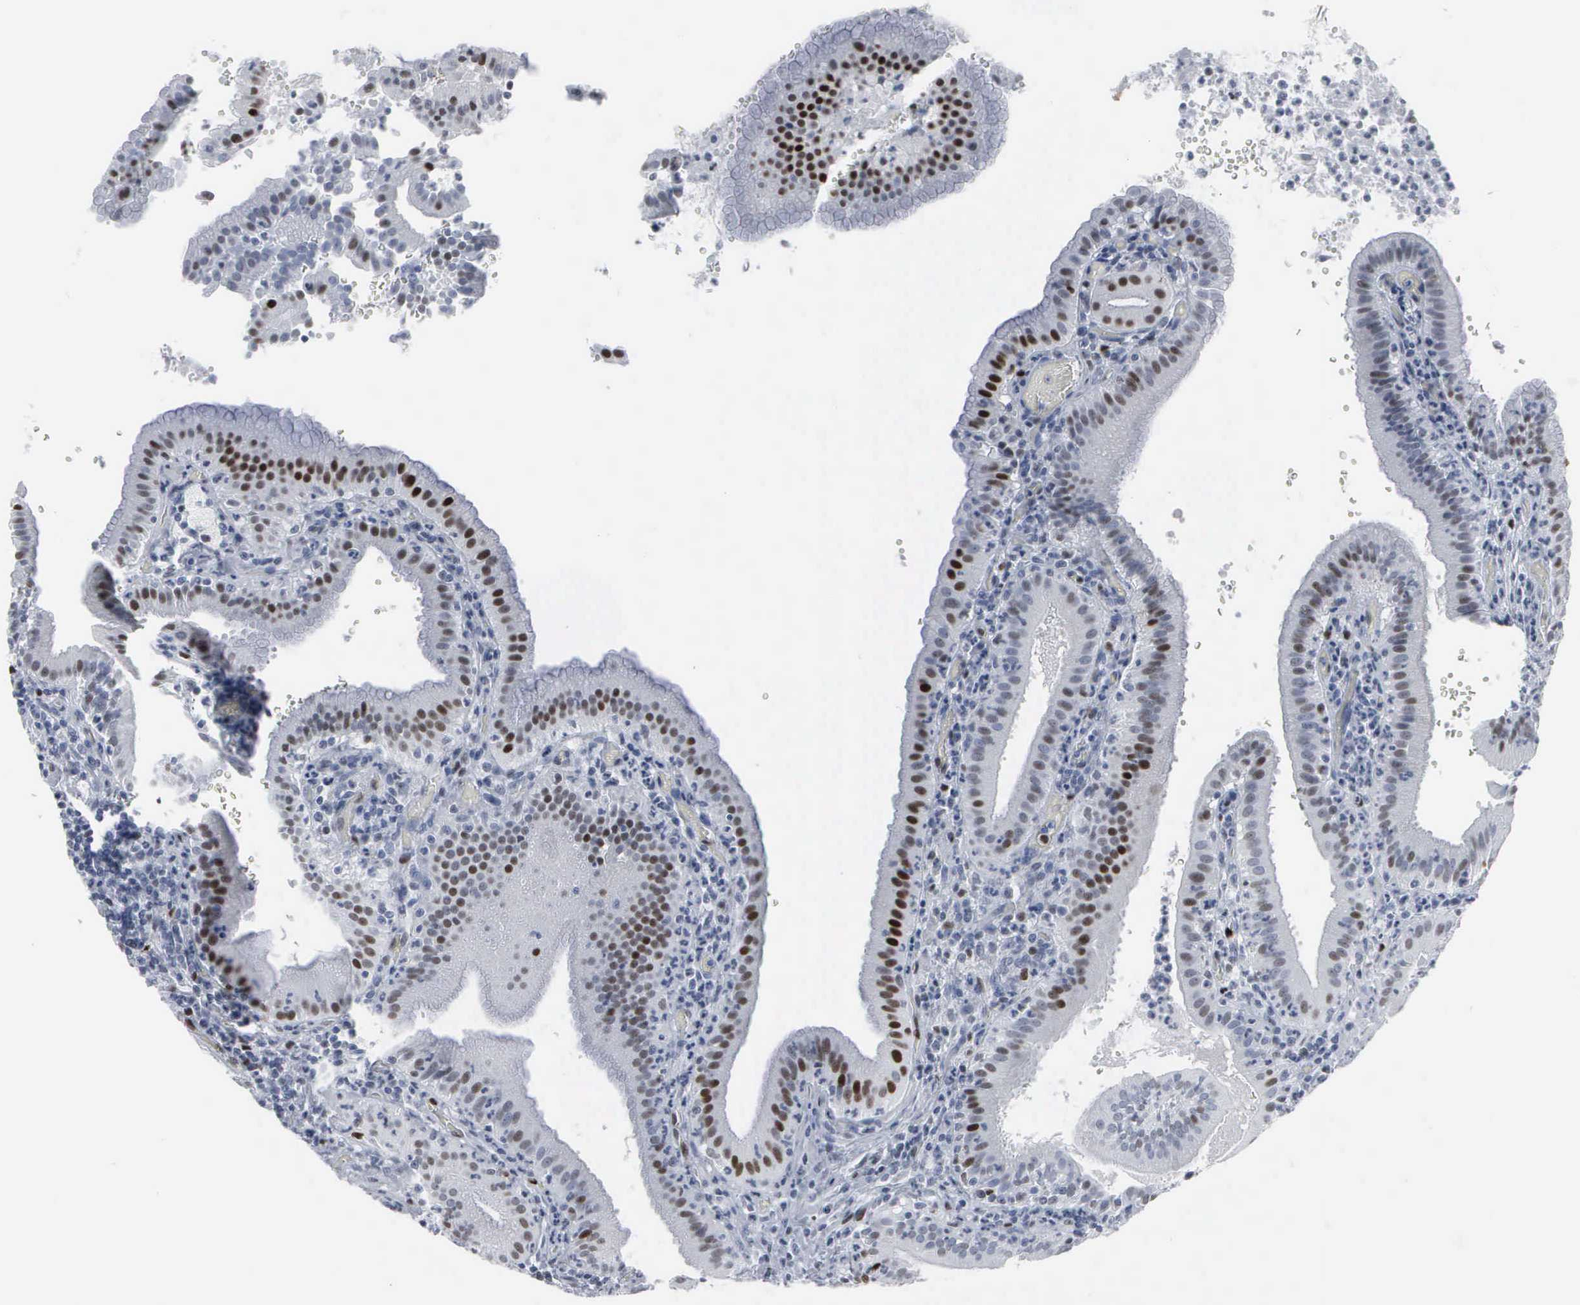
{"staining": {"intensity": "moderate", "quantity": ">75%", "location": "nuclear"}, "tissue": "gallbladder", "cell_type": "Glandular cells", "image_type": "normal", "snomed": [{"axis": "morphology", "description": "Normal tissue, NOS"}, {"axis": "topography", "description": "Gallbladder"}], "caption": "Gallbladder stained with immunohistochemistry reveals moderate nuclear expression in approximately >75% of glandular cells.", "gene": "CCND3", "patient": {"sex": "male", "age": 59}}